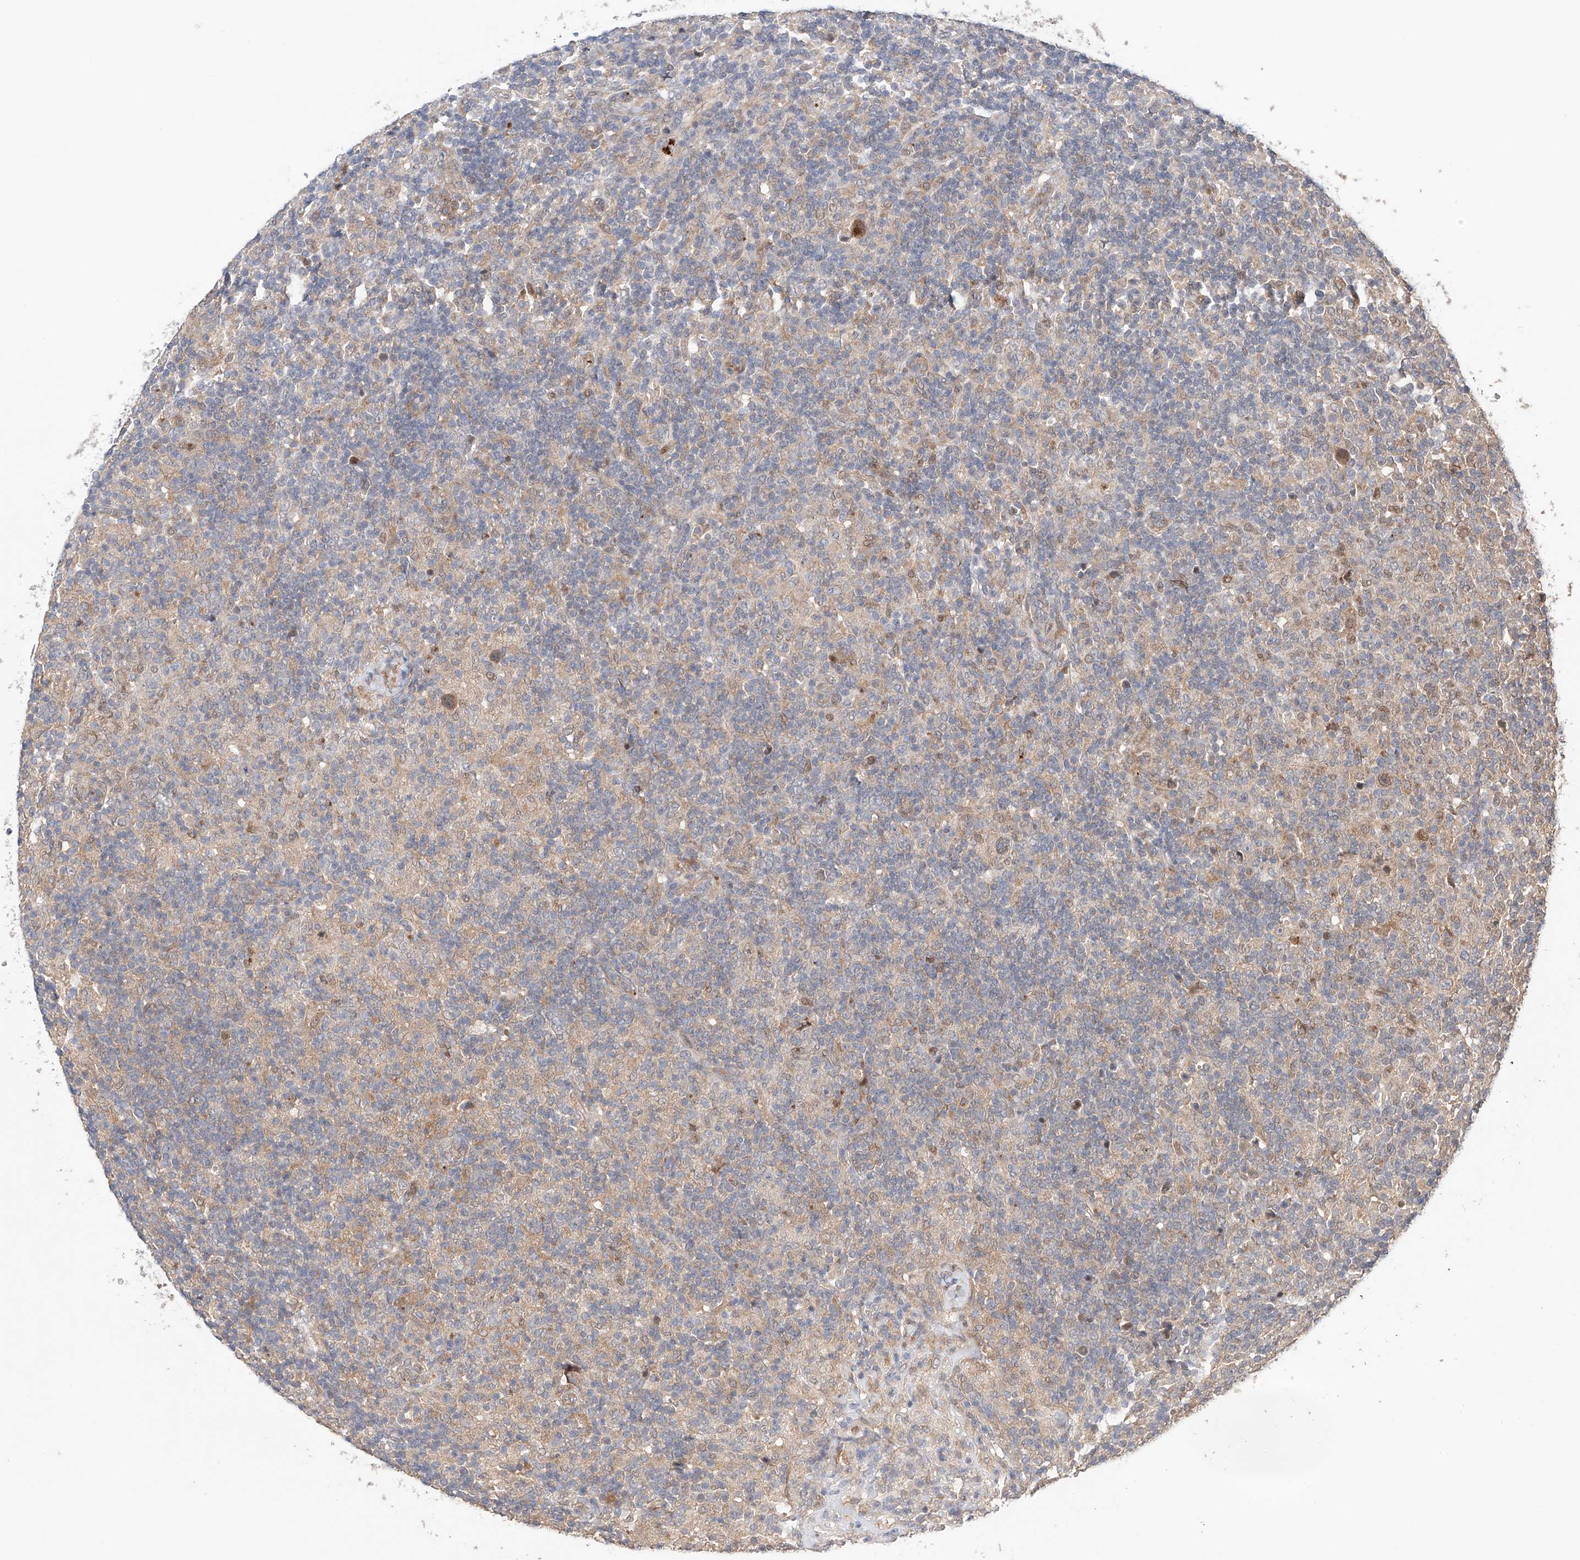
{"staining": {"intensity": "moderate", "quantity": "<25%", "location": "cytoplasmic/membranous"}, "tissue": "lymphoma", "cell_type": "Tumor cells", "image_type": "cancer", "snomed": [{"axis": "morphology", "description": "Hodgkin's disease, NOS"}, {"axis": "topography", "description": "Lymph node"}], "caption": "A low amount of moderate cytoplasmic/membranous expression is seen in about <25% of tumor cells in lymphoma tissue.", "gene": "ZFHX2", "patient": {"sex": "male", "age": 70}}